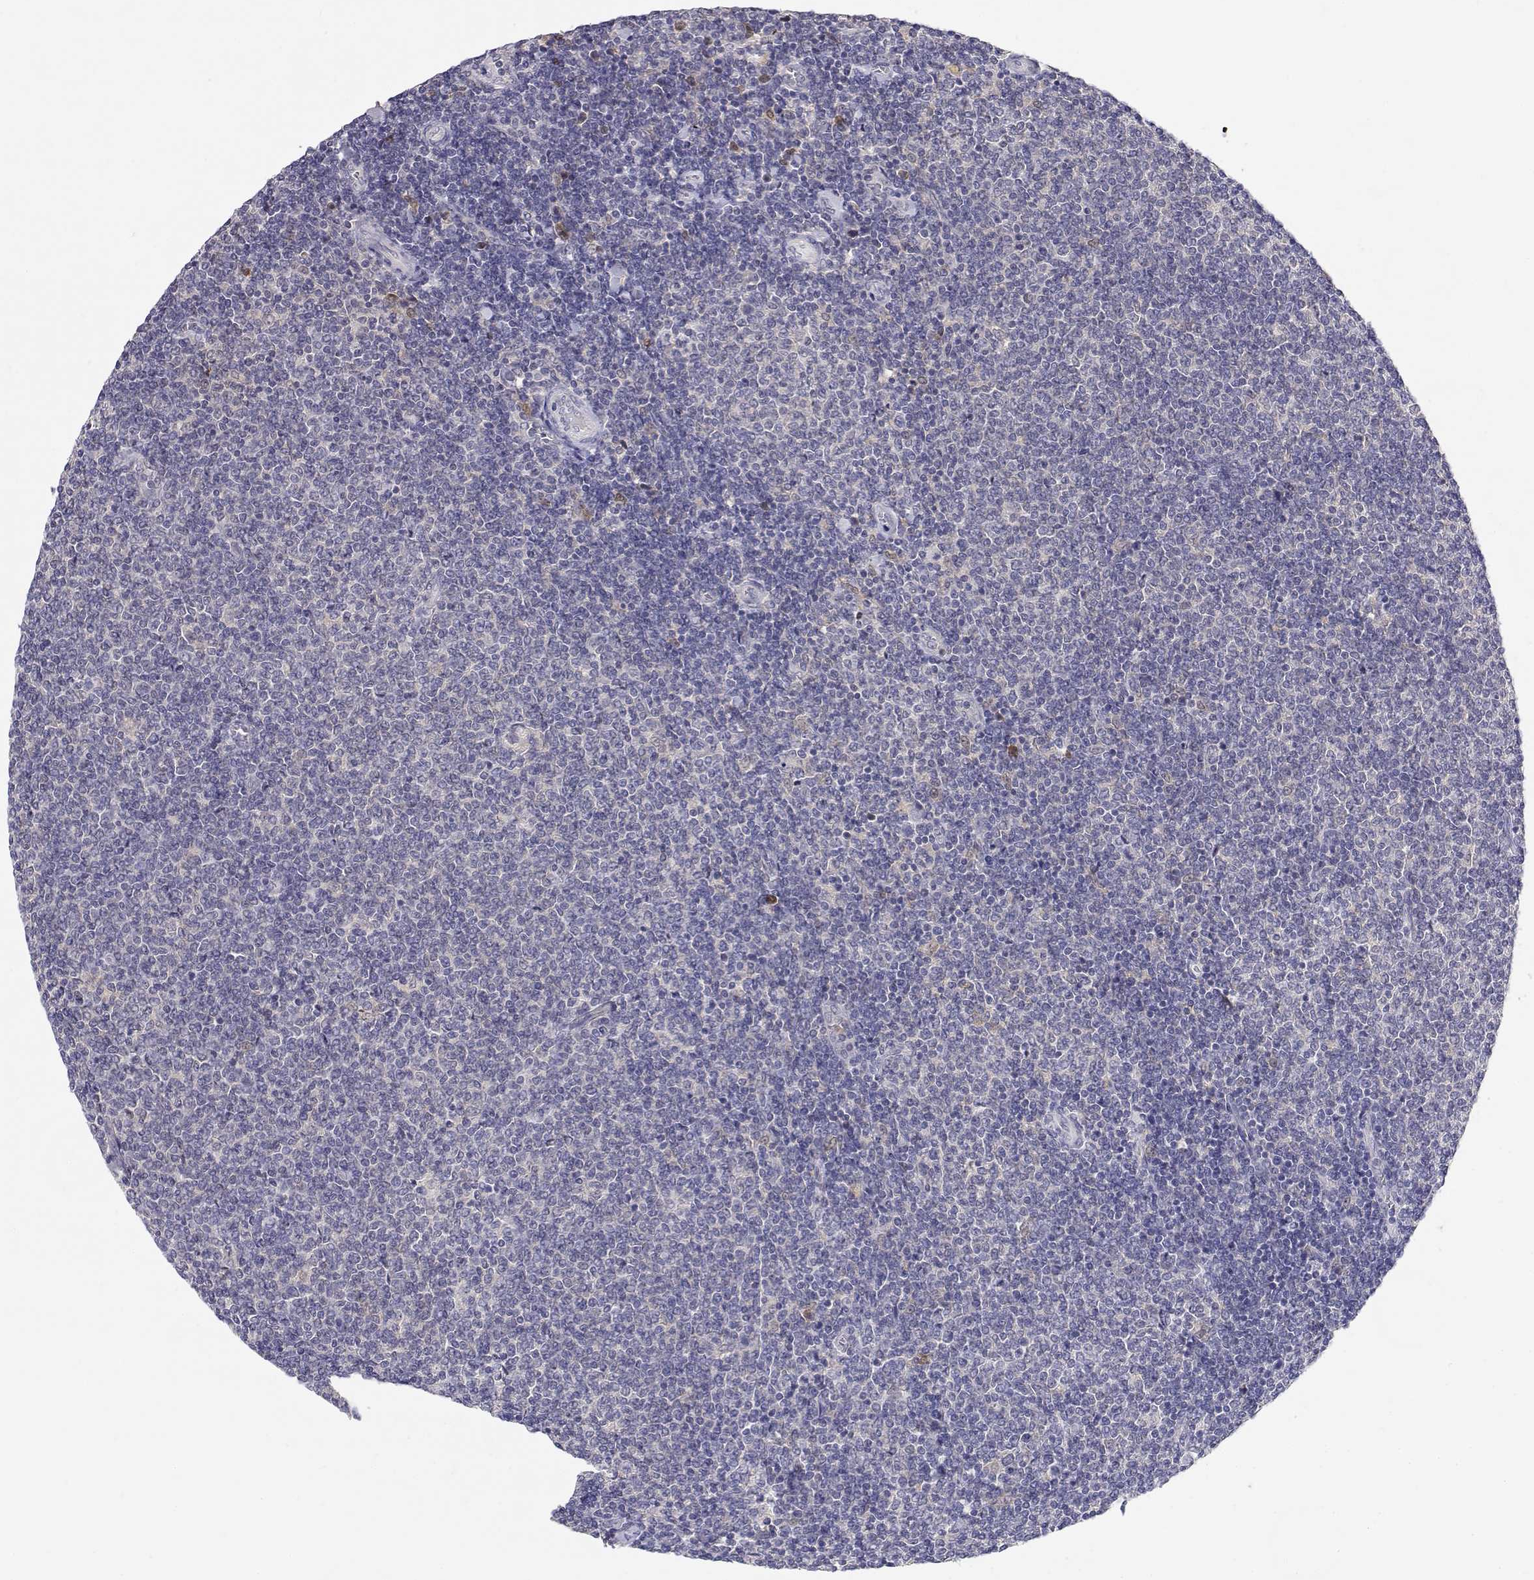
{"staining": {"intensity": "negative", "quantity": "none", "location": "none"}, "tissue": "lymphoma", "cell_type": "Tumor cells", "image_type": "cancer", "snomed": [{"axis": "morphology", "description": "Malignant lymphoma, non-Hodgkin's type, Low grade"}, {"axis": "topography", "description": "Lymph node"}], "caption": "IHC image of neoplastic tissue: malignant lymphoma, non-Hodgkin's type (low-grade) stained with DAB (3,3'-diaminobenzidine) exhibits no significant protein expression in tumor cells.", "gene": "ADA", "patient": {"sex": "male", "age": 52}}